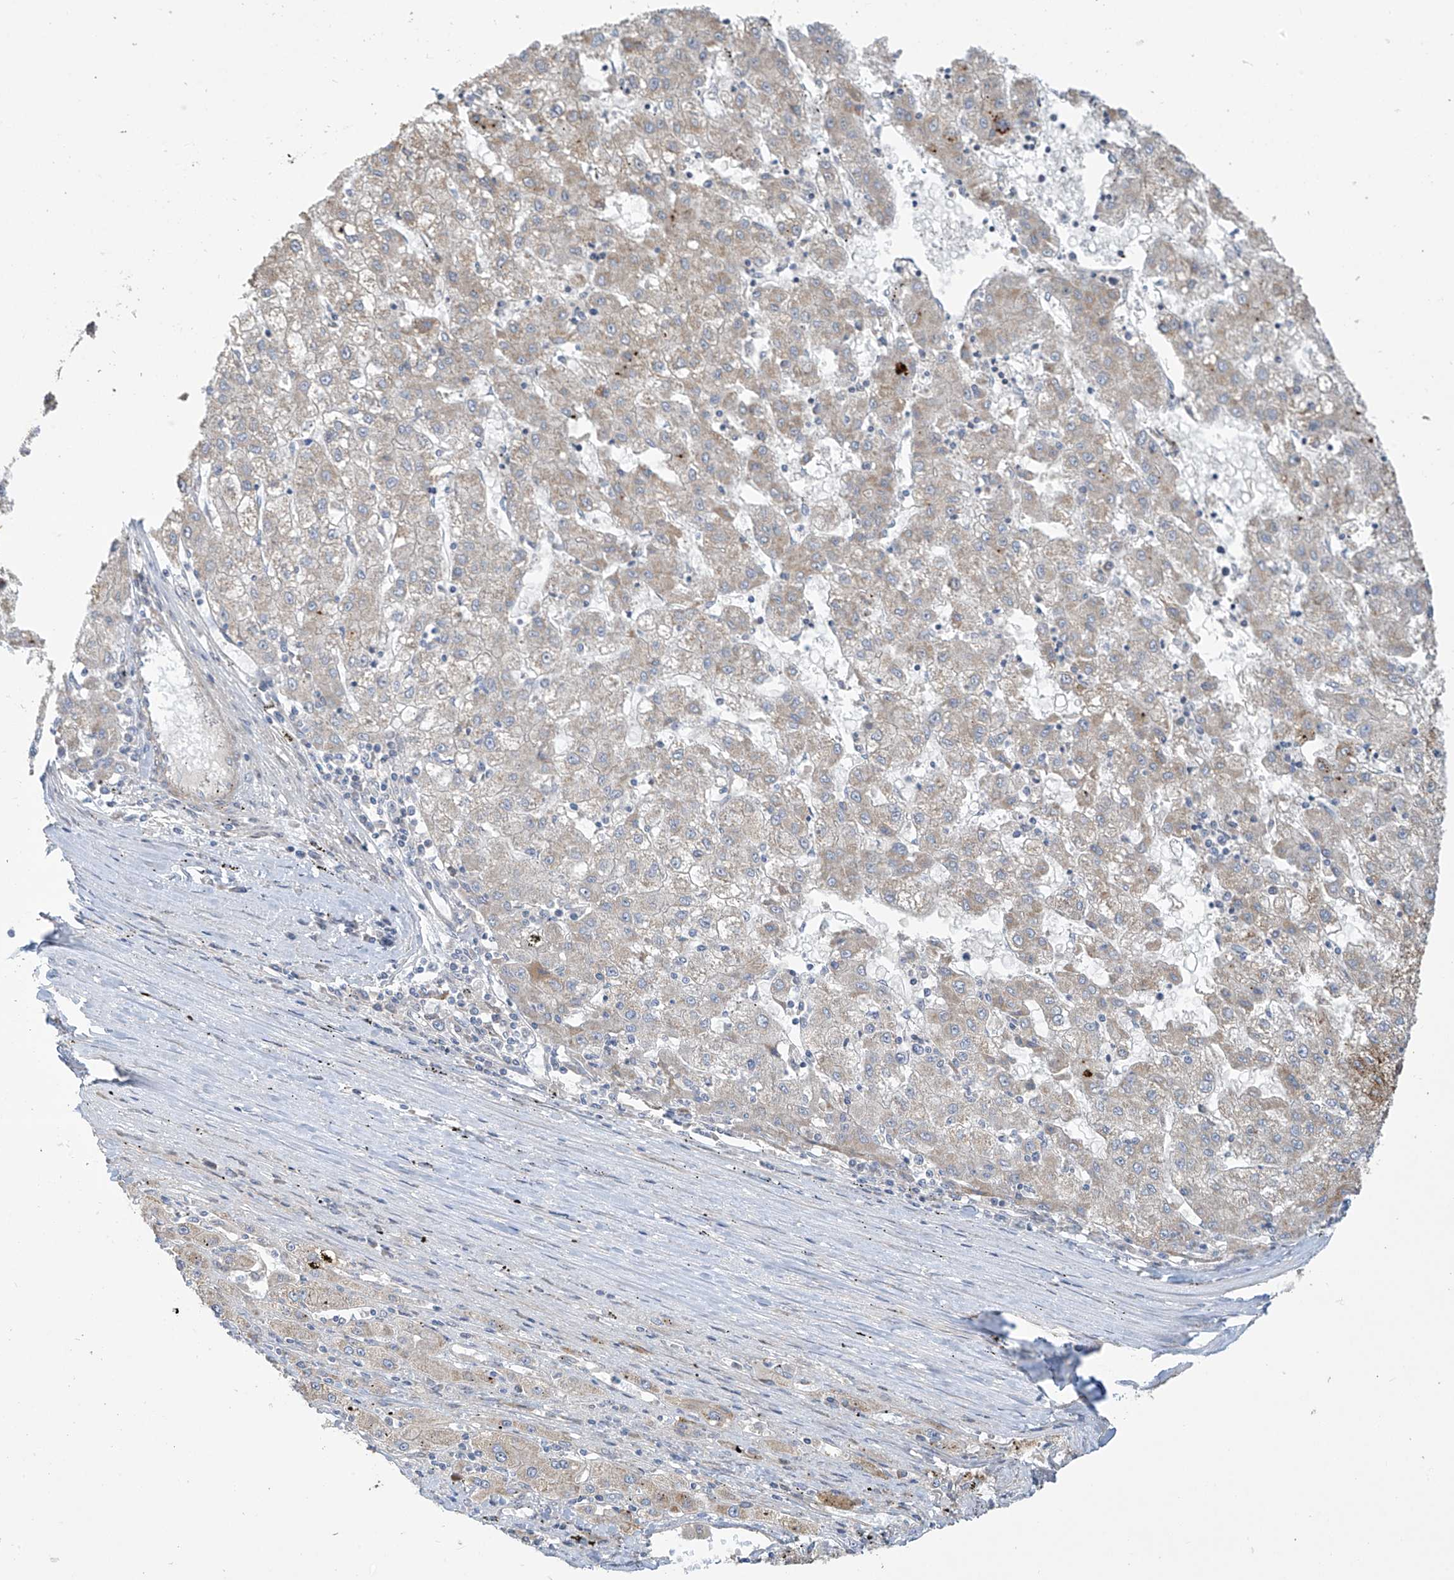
{"staining": {"intensity": "weak", "quantity": "<25%", "location": "cytoplasmic/membranous"}, "tissue": "liver cancer", "cell_type": "Tumor cells", "image_type": "cancer", "snomed": [{"axis": "morphology", "description": "Carcinoma, Hepatocellular, NOS"}, {"axis": "topography", "description": "Liver"}], "caption": "Tumor cells show no significant staining in hepatocellular carcinoma (liver).", "gene": "ZNF641", "patient": {"sex": "male", "age": 72}}